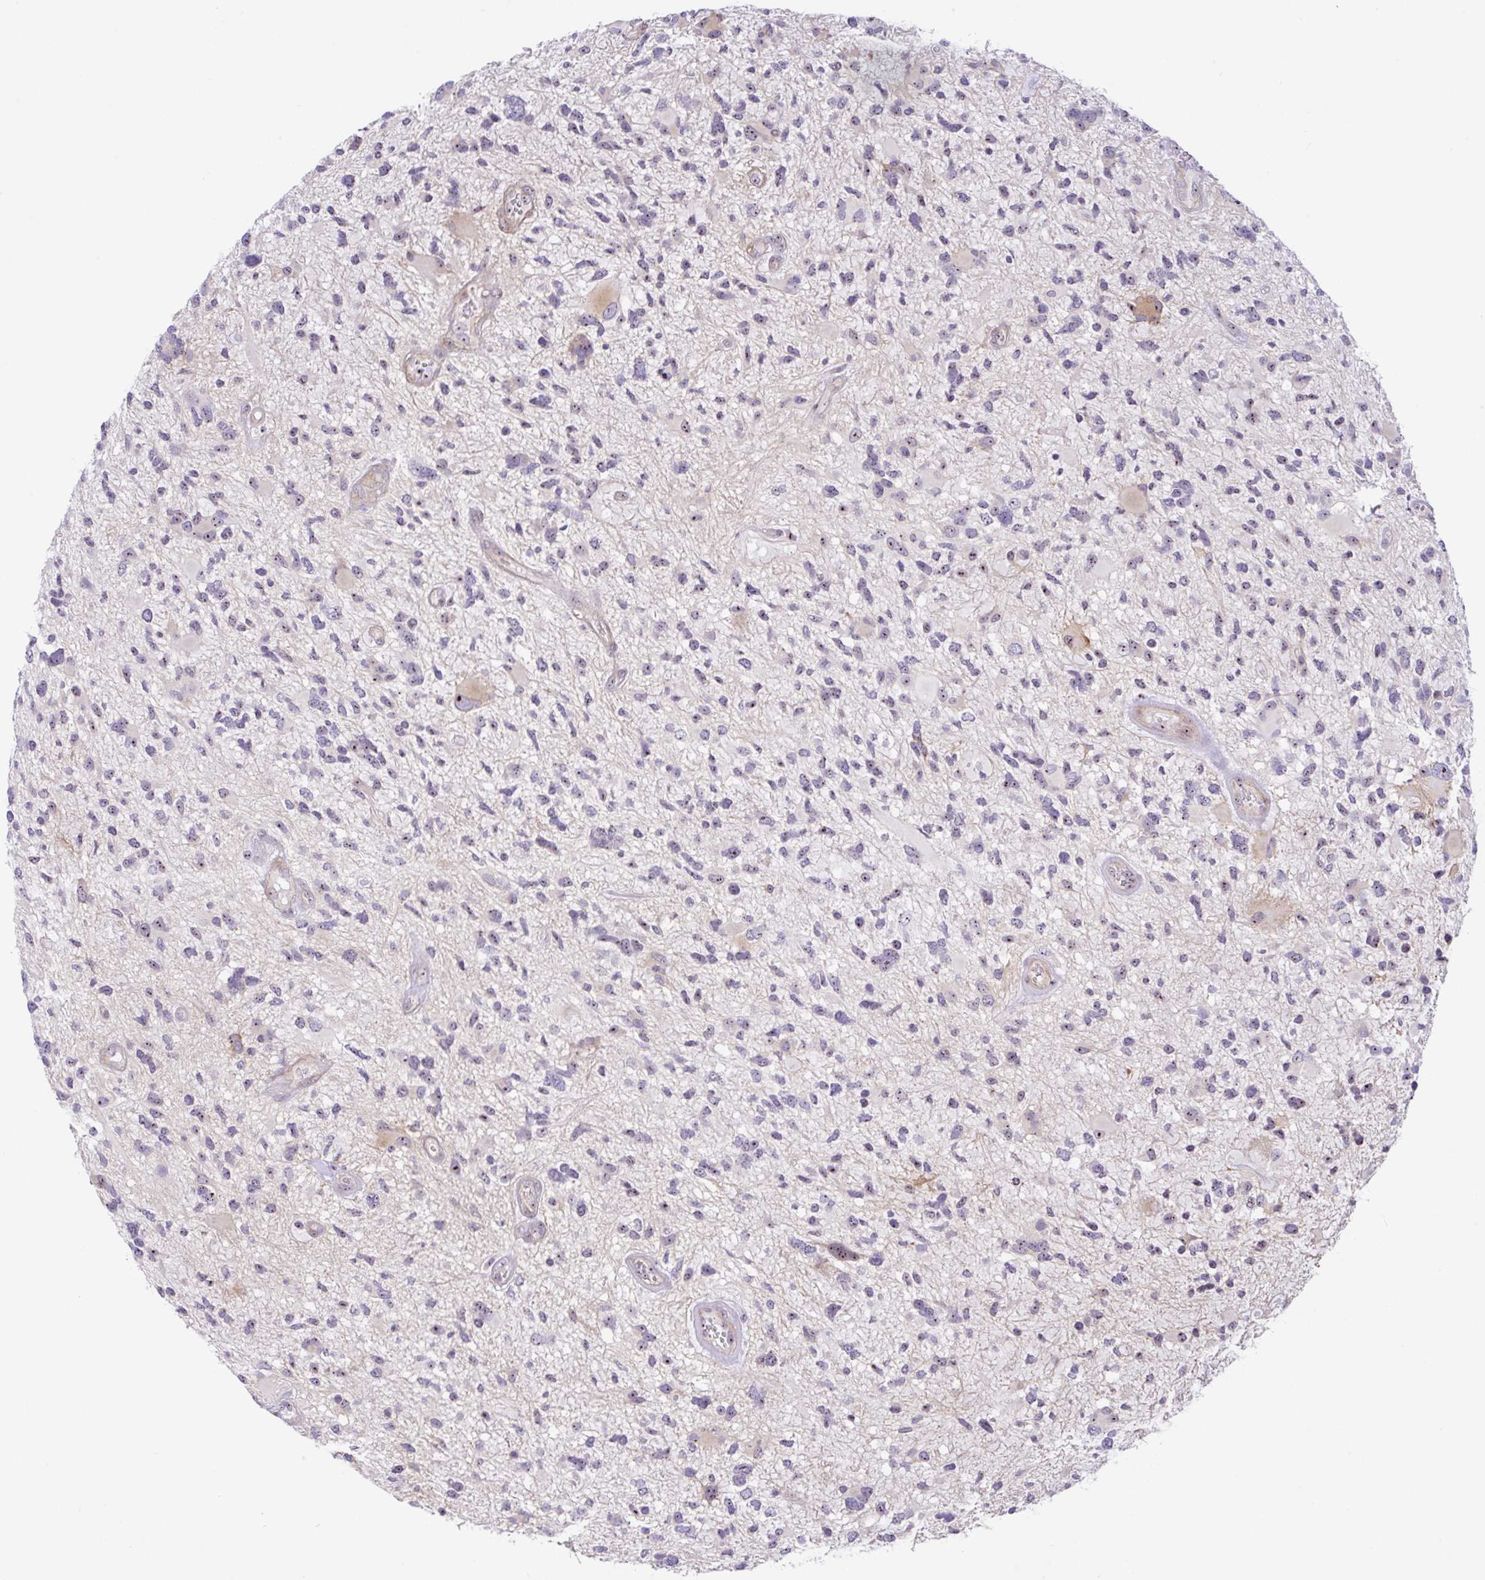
{"staining": {"intensity": "moderate", "quantity": "<25%", "location": "nuclear"}, "tissue": "glioma", "cell_type": "Tumor cells", "image_type": "cancer", "snomed": [{"axis": "morphology", "description": "Glioma, malignant, High grade"}, {"axis": "topography", "description": "Brain"}], "caption": "Glioma stained with a brown dye demonstrates moderate nuclear positive positivity in approximately <25% of tumor cells.", "gene": "MXRA8", "patient": {"sex": "female", "age": 11}}